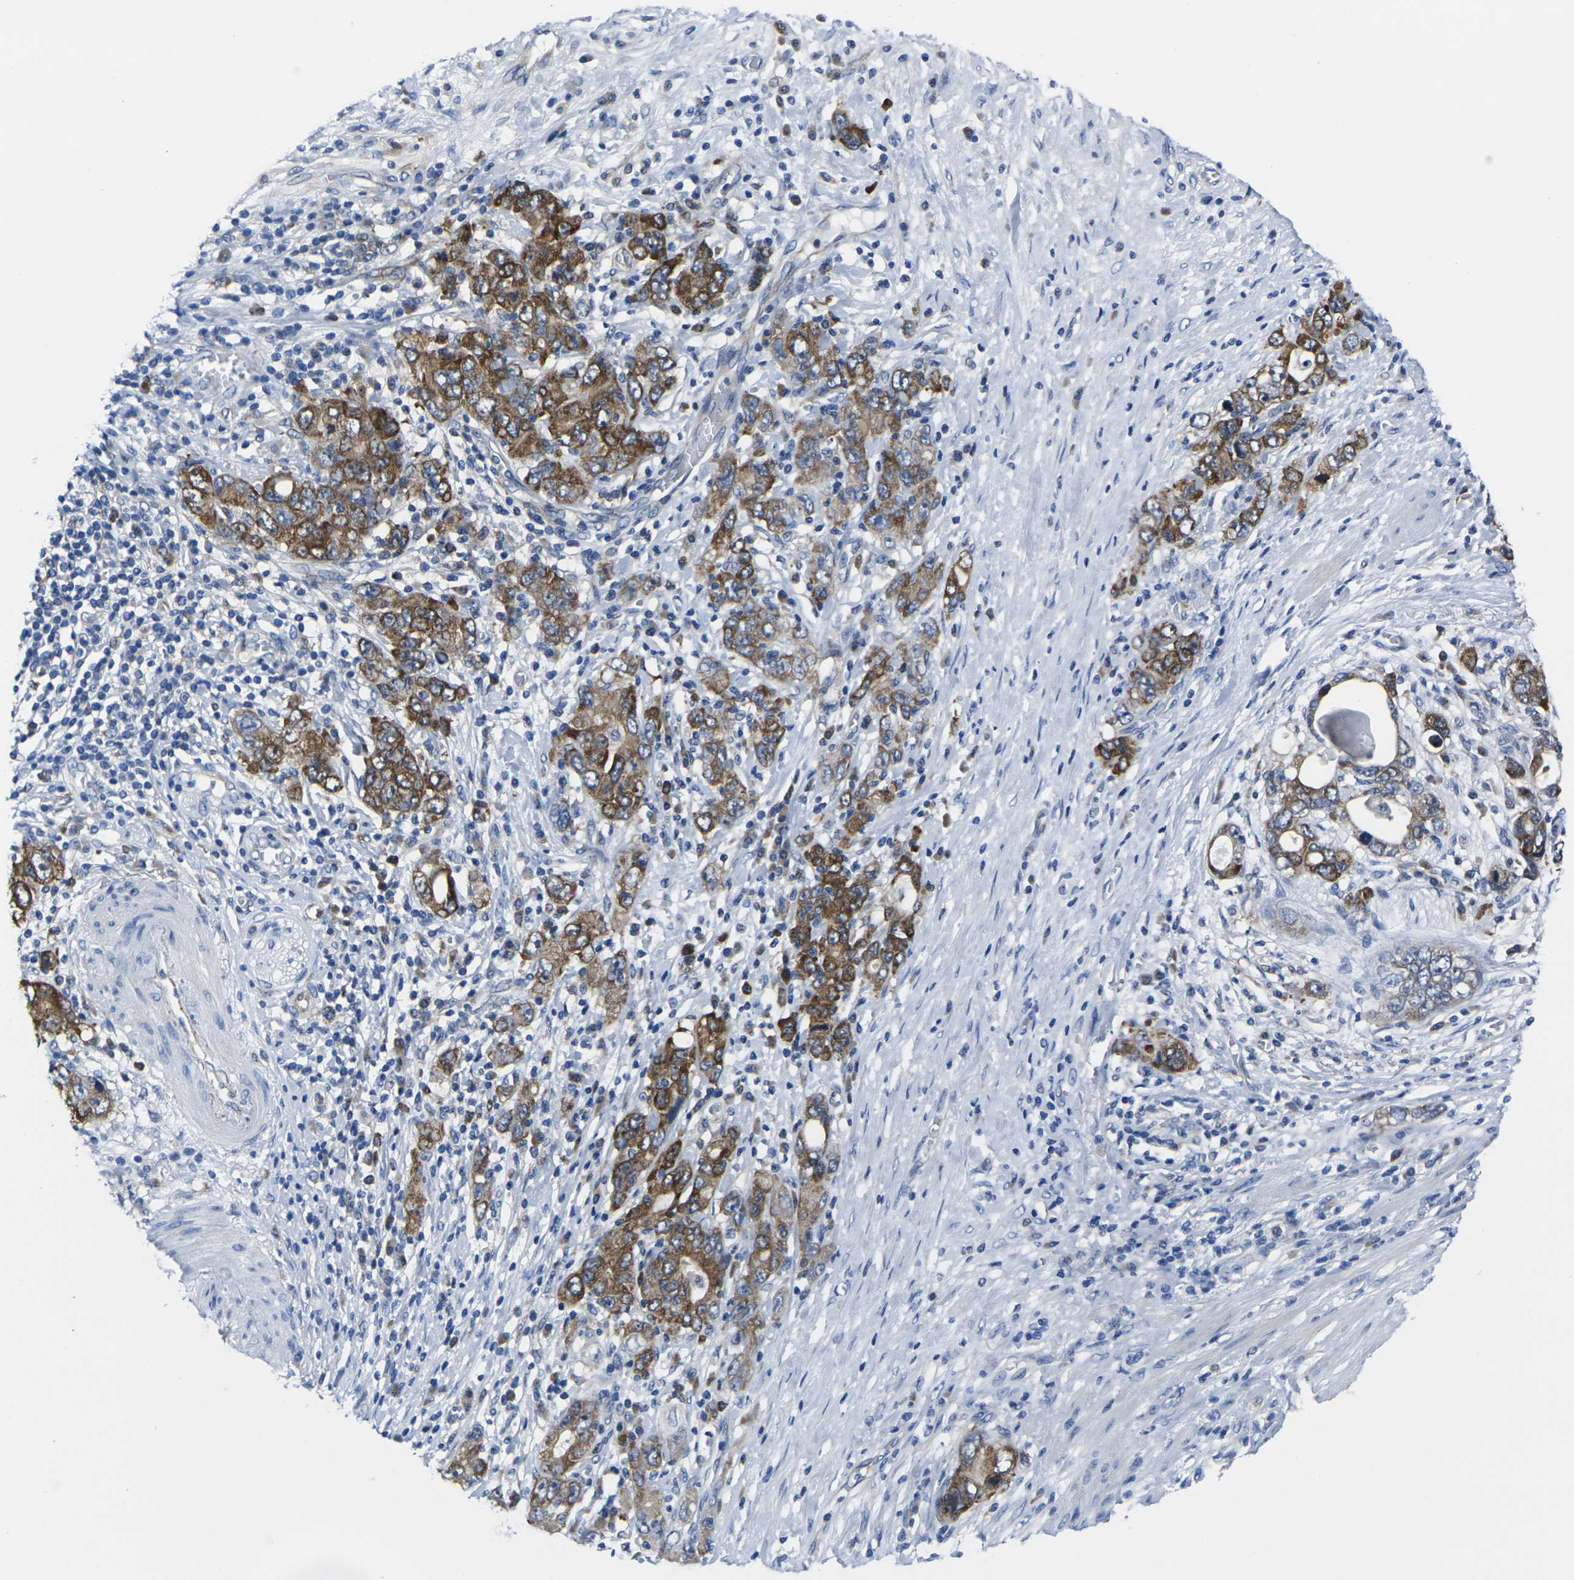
{"staining": {"intensity": "moderate", "quantity": ">75%", "location": "cytoplasmic/membranous"}, "tissue": "stomach cancer", "cell_type": "Tumor cells", "image_type": "cancer", "snomed": [{"axis": "morphology", "description": "Adenocarcinoma, NOS"}, {"axis": "topography", "description": "Stomach, lower"}], "caption": "Tumor cells show medium levels of moderate cytoplasmic/membranous positivity in approximately >75% of cells in stomach adenocarcinoma.", "gene": "EIF4A1", "patient": {"sex": "female", "age": 93}}